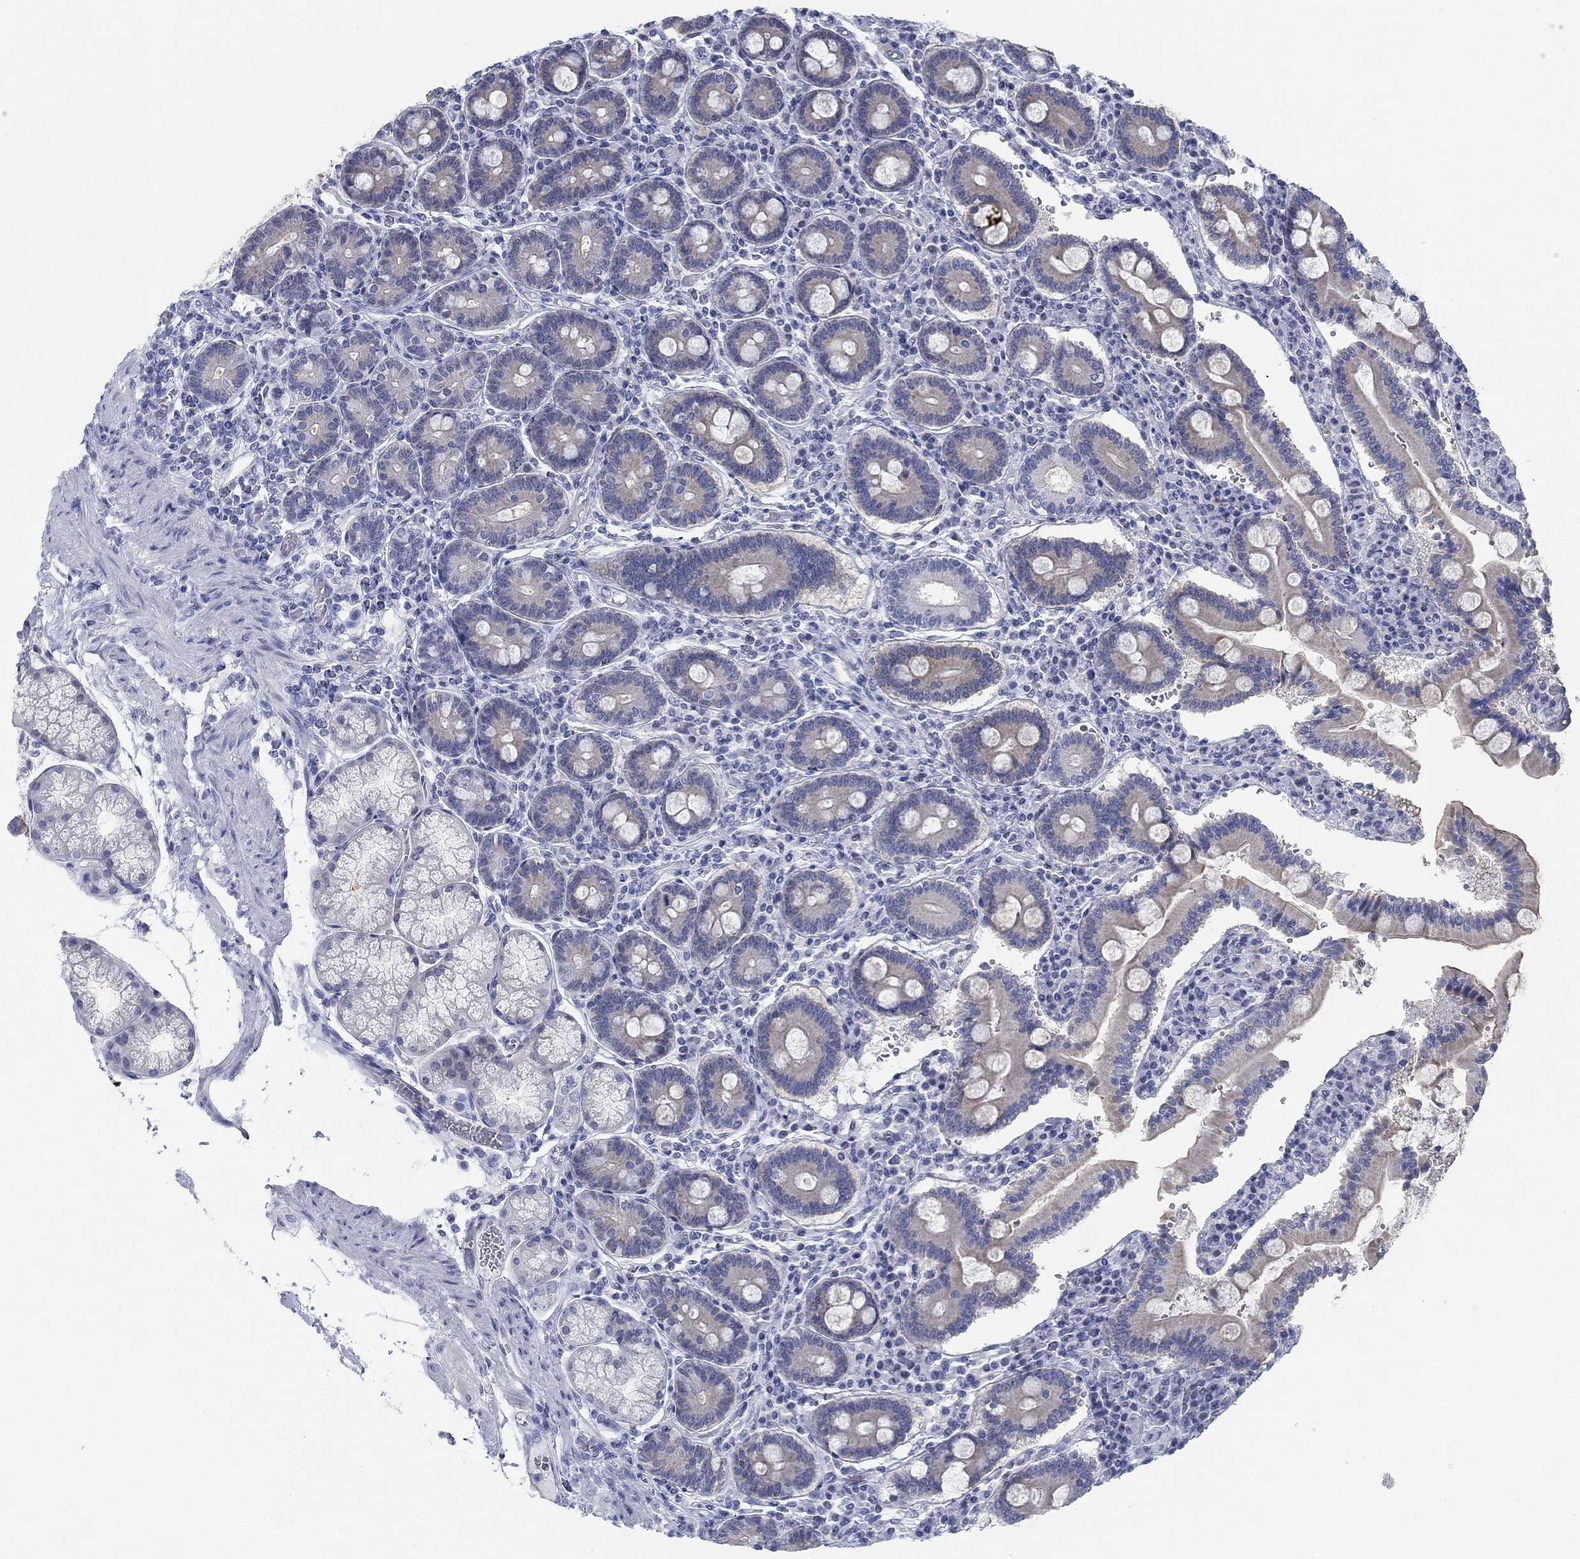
{"staining": {"intensity": "negative", "quantity": "none", "location": "none"}, "tissue": "duodenum", "cell_type": "Glandular cells", "image_type": "normal", "snomed": [{"axis": "morphology", "description": "Normal tissue, NOS"}, {"axis": "topography", "description": "Duodenum"}], "caption": "The immunohistochemistry image has no significant expression in glandular cells of duodenum. (Stains: DAB (3,3'-diaminobenzidine) immunohistochemistry (IHC) with hematoxylin counter stain, Microscopy: brightfield microscopy at high magnification).", "gene": "DNAL1", "patient": {"sex": "female", "age": 62}}